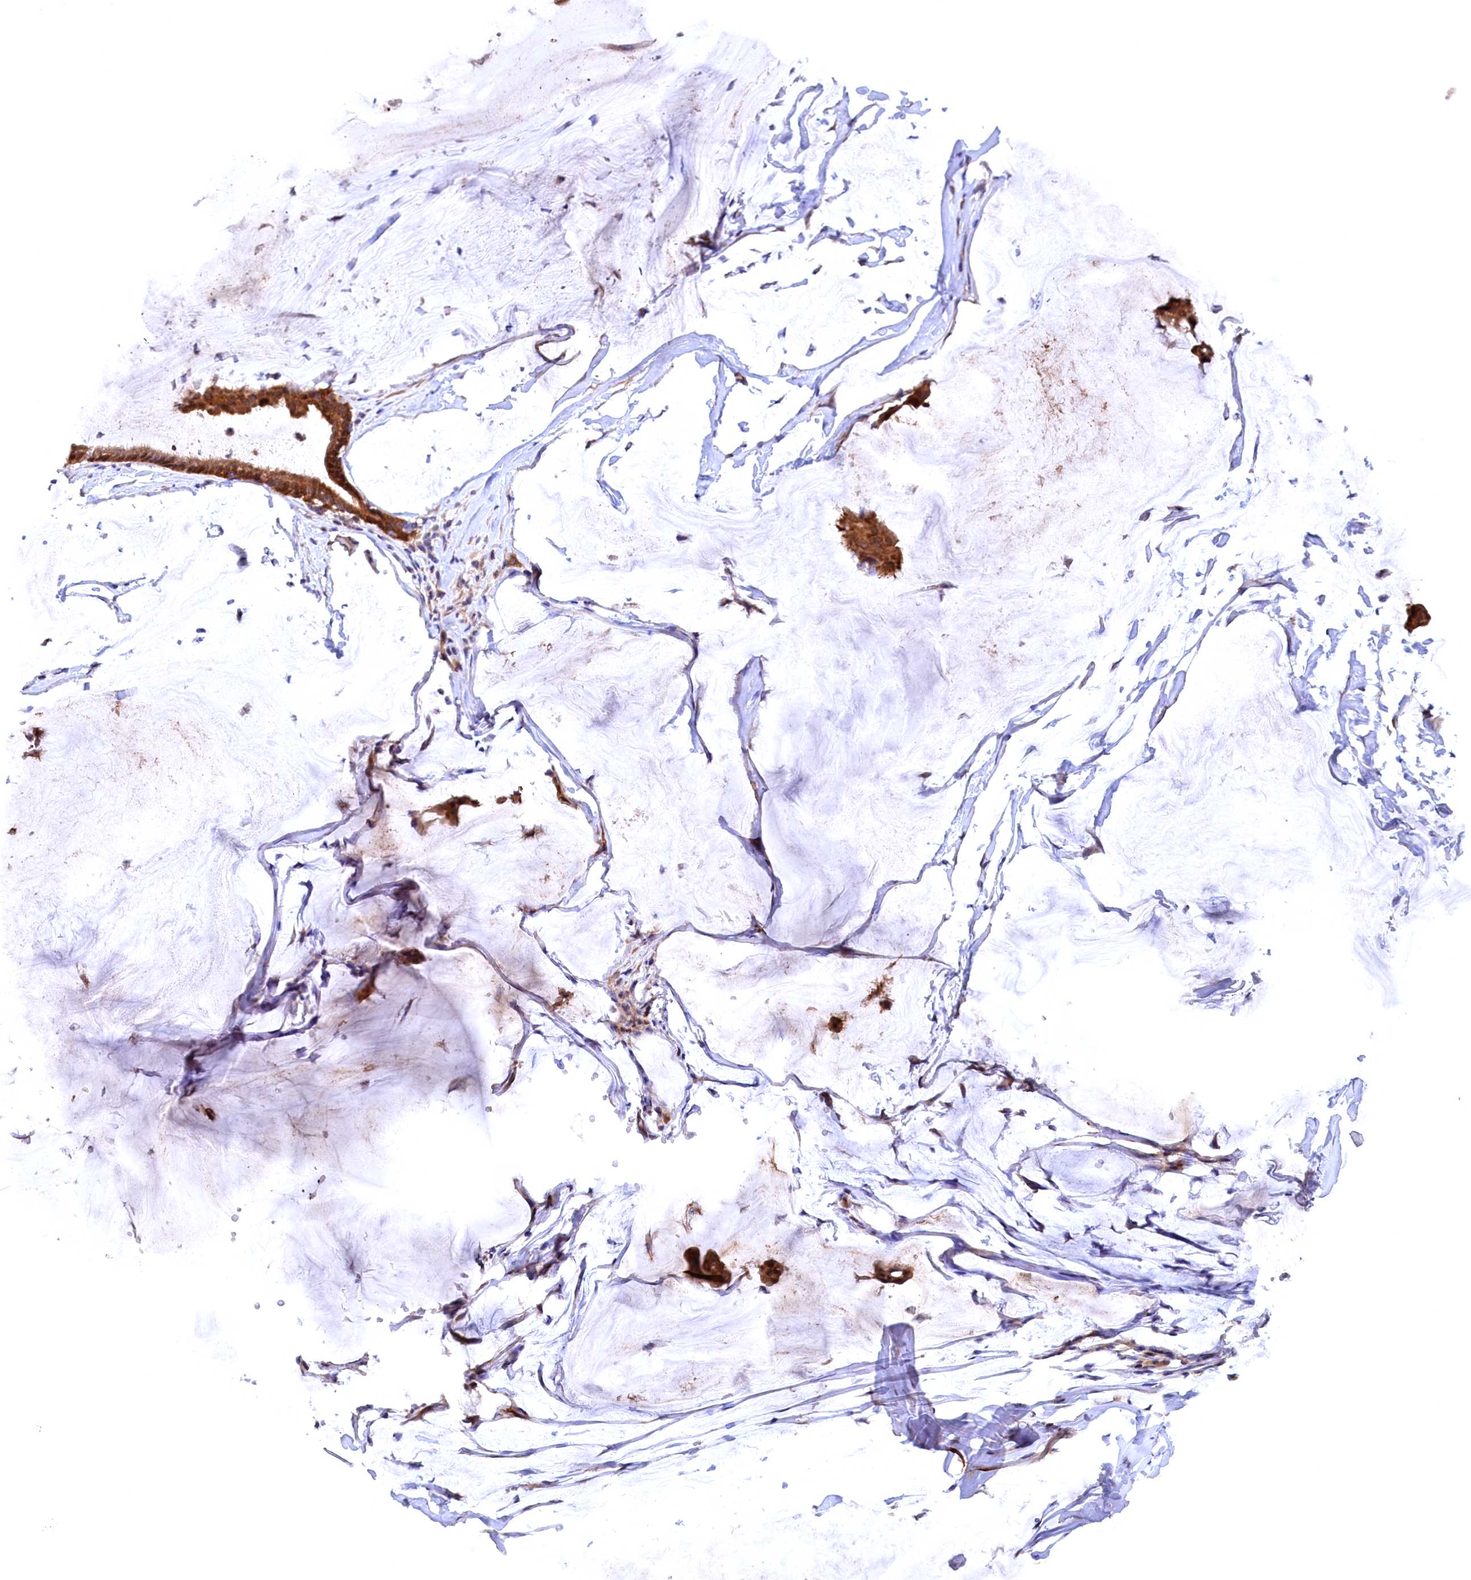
{"staining": {"intensity": "moderate", "quantity": ">75%", "location": "cytoplasmic/membranous"}, "tissue": "ovarian cancer", "cell_type": "Tumor cells", "image_type": "cancer", "snomed": [{"axis": "morphology", "description": "Cystadenocarcinoma, mucinous, NOS"}, {"axis": "topography", "description": "Ovary"}], "caption": "Ovarian cancer stained with immunohistochemistry (IHC) reveals moderate cytoplasmic/membranous expression in about >75% of tumor cells.", "gene": "JPT2", "patient": {"sex": "female", "age": 73}}